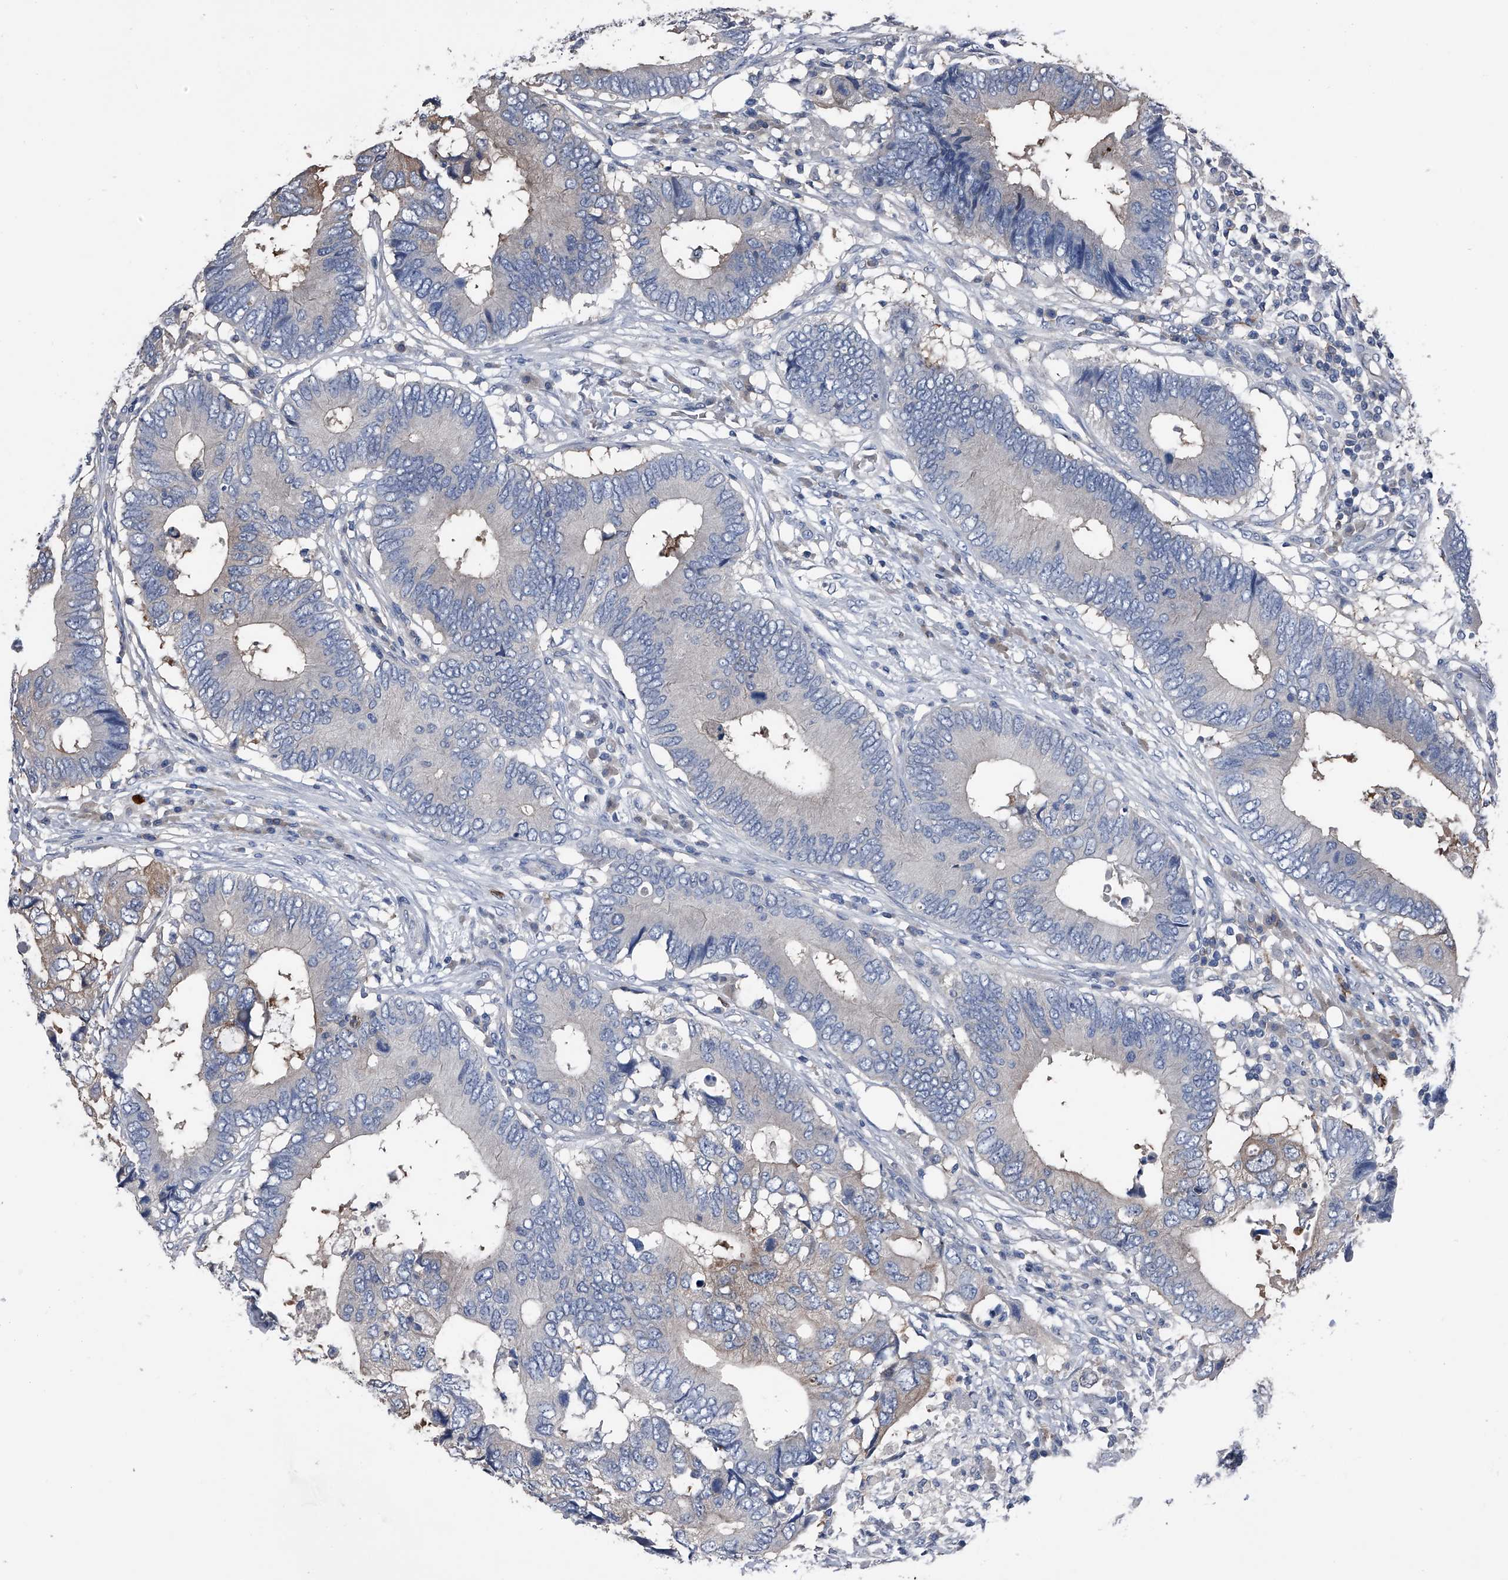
{"staining": {"intensity": "weak", "quantity": "<25%", "location": "cytoplasmic/membranous"}, "tissue": "colorectal cancer", "cell_type": "Tumor cells", "image_type": "cancer", "snomed": [{"axis": "morphology", "description": "Adenocarcinoma, NOS"}, {"axis": "topography", "description": "Colon"}], "caption": "A photomicrograph of human adenocarcinoma (colorectal) is negative for staining in tumor cells.", "gene": "KIF13A", "patient": {"sex": "male", "age": 71}}